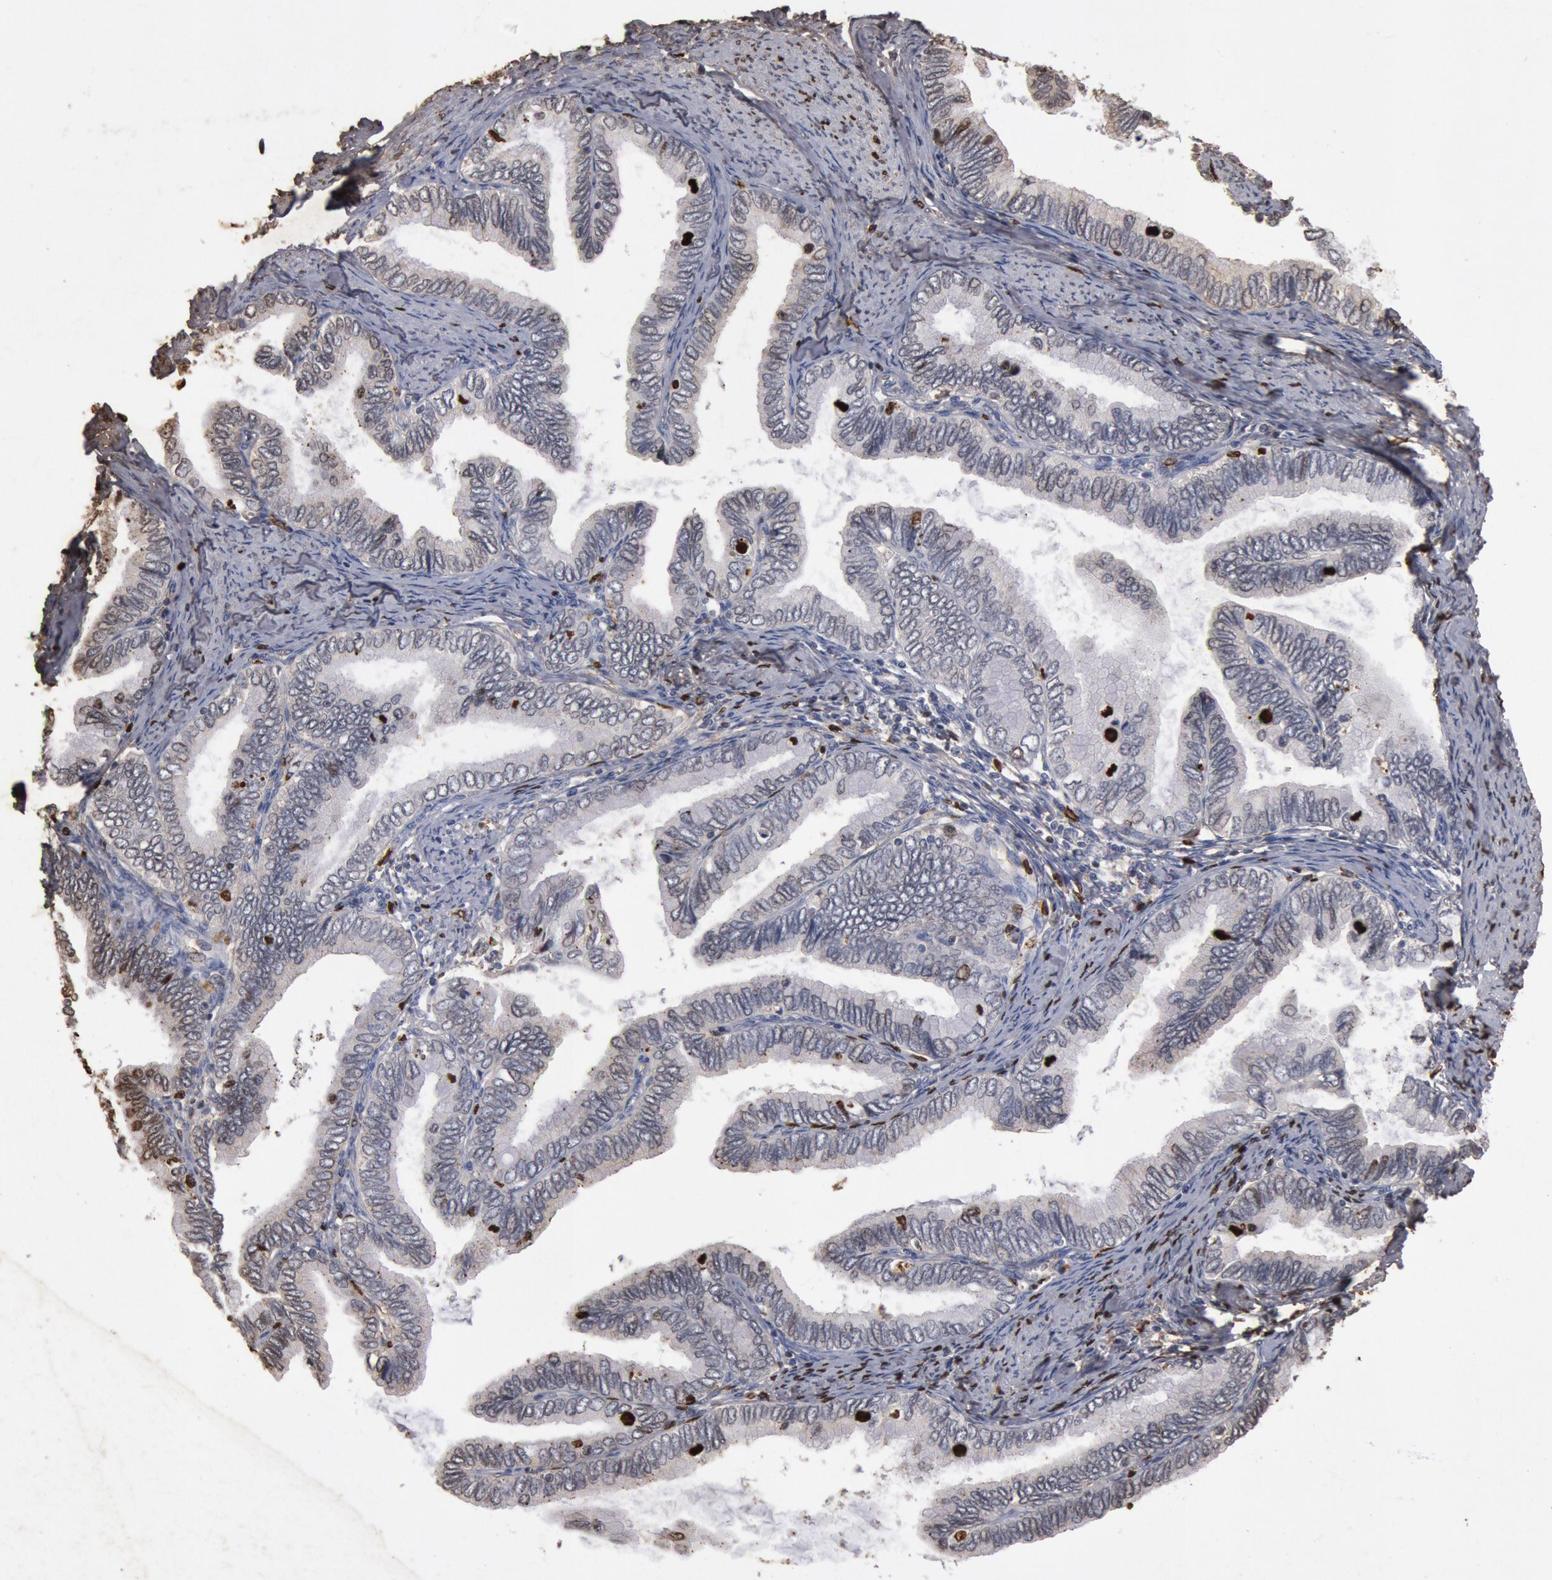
{"staining": {"intensity": "strong", "quantity": "<25%", "location": "nuclear"}, "tissue": "cervical cancer", "cell_type": "Tumor cells", "image_type": "cancer", "snomed": [{"axis": "morphology", "description": "Adenocarcinoma, NOS"}, {"axis": "topography", "description": "Cervix"}], "caption": "Immunohistochemistry (IHC) micrograph of adenocarcinoma (cervical) stained for a protein (brown), which shows medium levels of strong nuclear positivity in approximately <25% of tumor cells.", "gene": "FOXA2", "patient": {"sex": "female", "age": 49}}